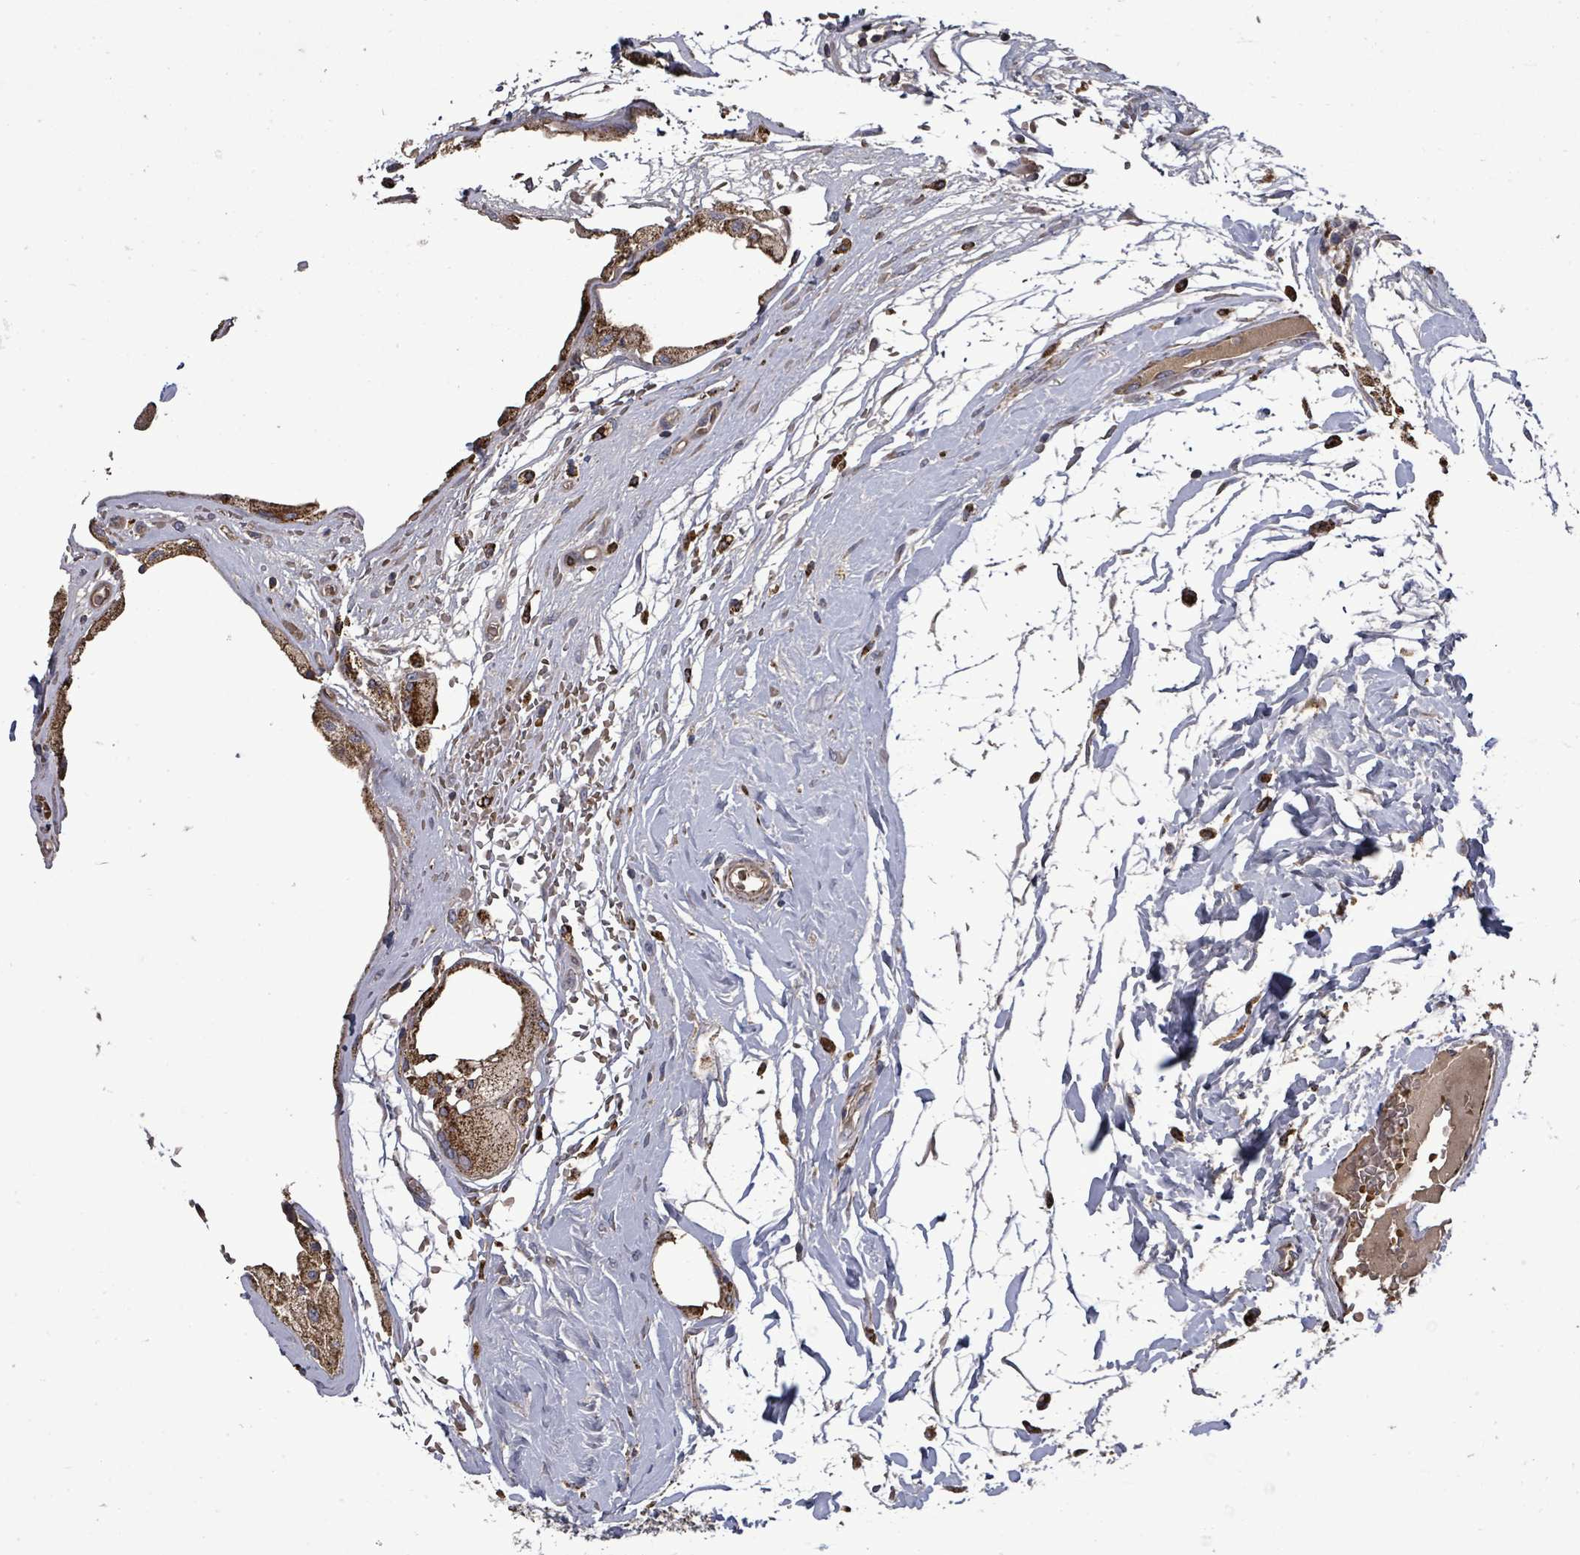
{"staining": {"intensity": "strong", "quantity": ">75%", "location": "cytoplasmic/membranous"}, "tissue": "breast cancer", "cell_type": "Tumor cells", "image_type": "cancer", "snomed": [{"axis": "morphology", "description": "Duct carcinoma"}, {"axis": "topography", "description": "Breast"}], "caption": "This is a histology image of immunohistochemistry (IHC) staining of breast cancer, which shows strong staining in the cytoplasmic/membranous of tumor cells.", "gene": "MTMR12", "patient": {"sex": "female", "age": 55}}